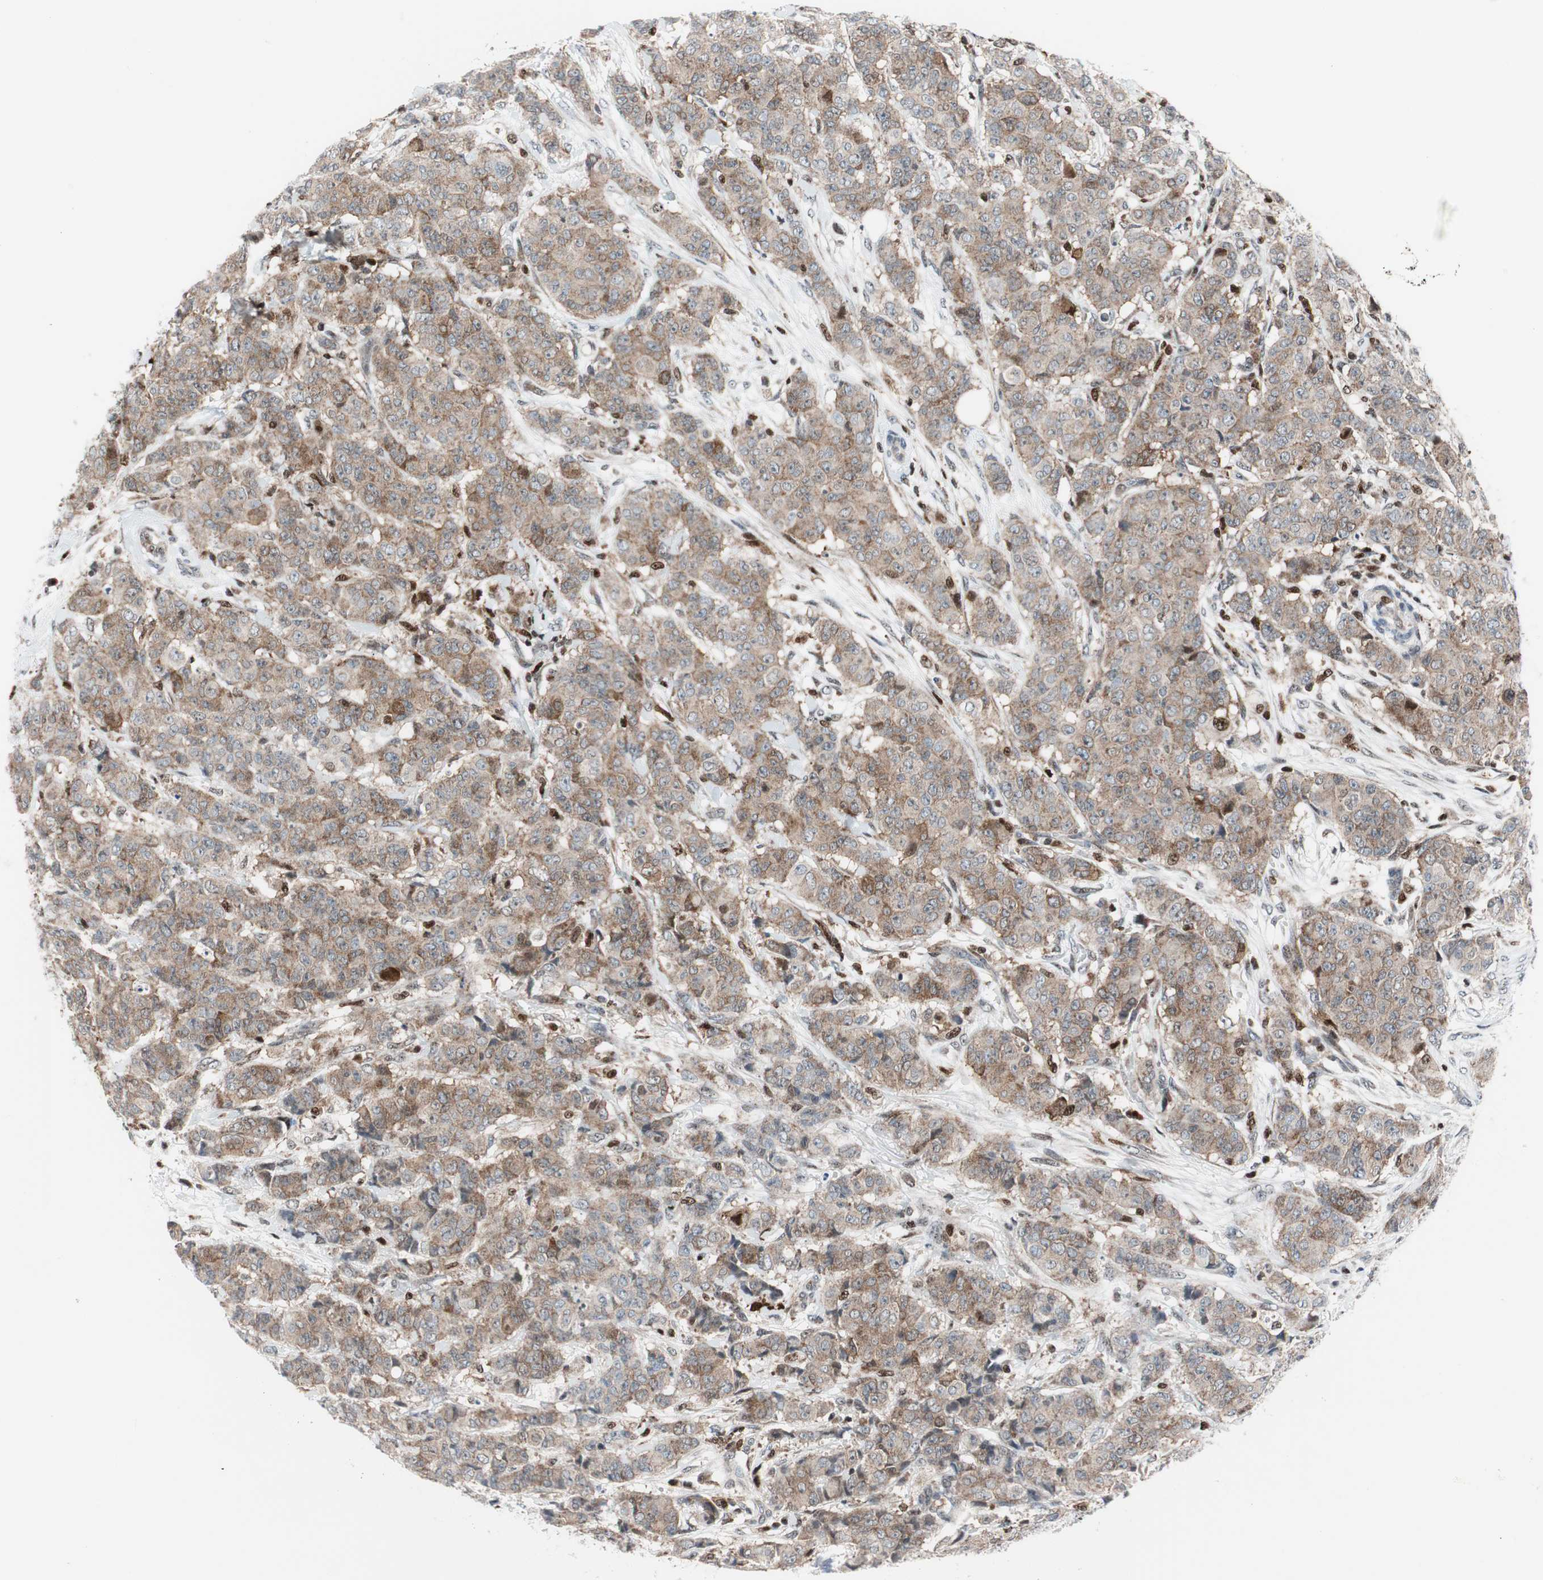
{"staining": {"intensity": "moderate", "quantity": ">75%", "location": "cytoplasmic/membranous"}, "tissue": "breast cancer", "cell_type": "Tumor cells", "image_type": "cancer", "snomed": [{"axis": "morphology", "description": "Duct carcinoma"}, {"axis": "topography", "description": "Breast"}], "caption": "Protein staining of breast invasive ductal carcinoma tissue shows moderate cytoplasmic/membranous expression in about >75% of tumor cells.", "gene": "RGS10", "patient": {"sex": "female", "age": 40}}